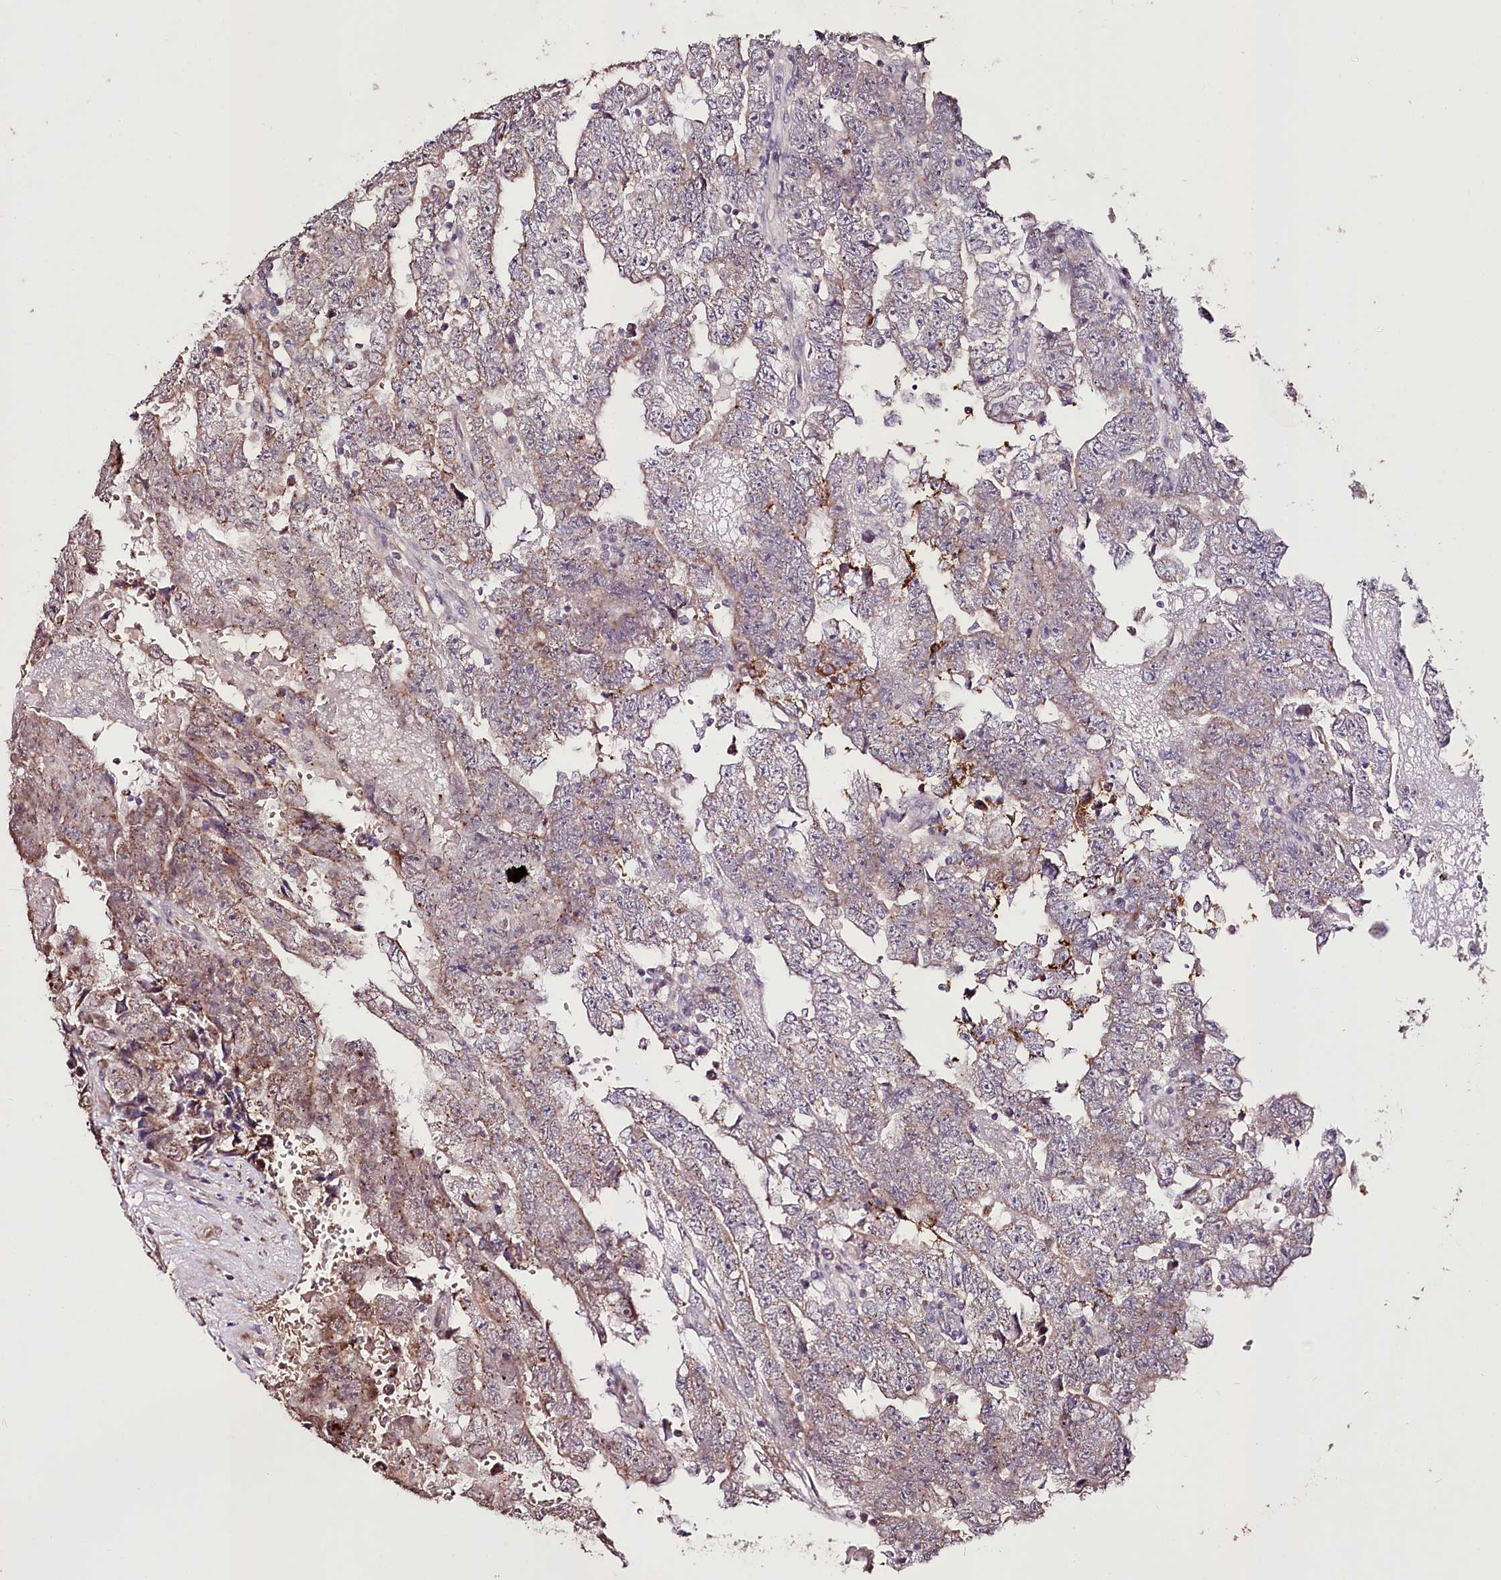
{"staining": {"intensity": "negative", "quantity": "none", "location": "none"}, "tissue": "testis cancer", "cell_type": "Tumor cells", "image_type": "cancer", "snomed": [{"axis": "morphology", "description": "Carcinoma, Embryonal, NOS"}, {"axis": "topography", "description": "Testis"}], "caption": "Immunohistochemistry image of neoplastic tissue: testis cancer stained with DAB (3,3'-diaminobenzidine) reveals no significant protein expression in tumor cells.", "gene": "CARD19", "patient": {"sex": "male", "age": 25}}